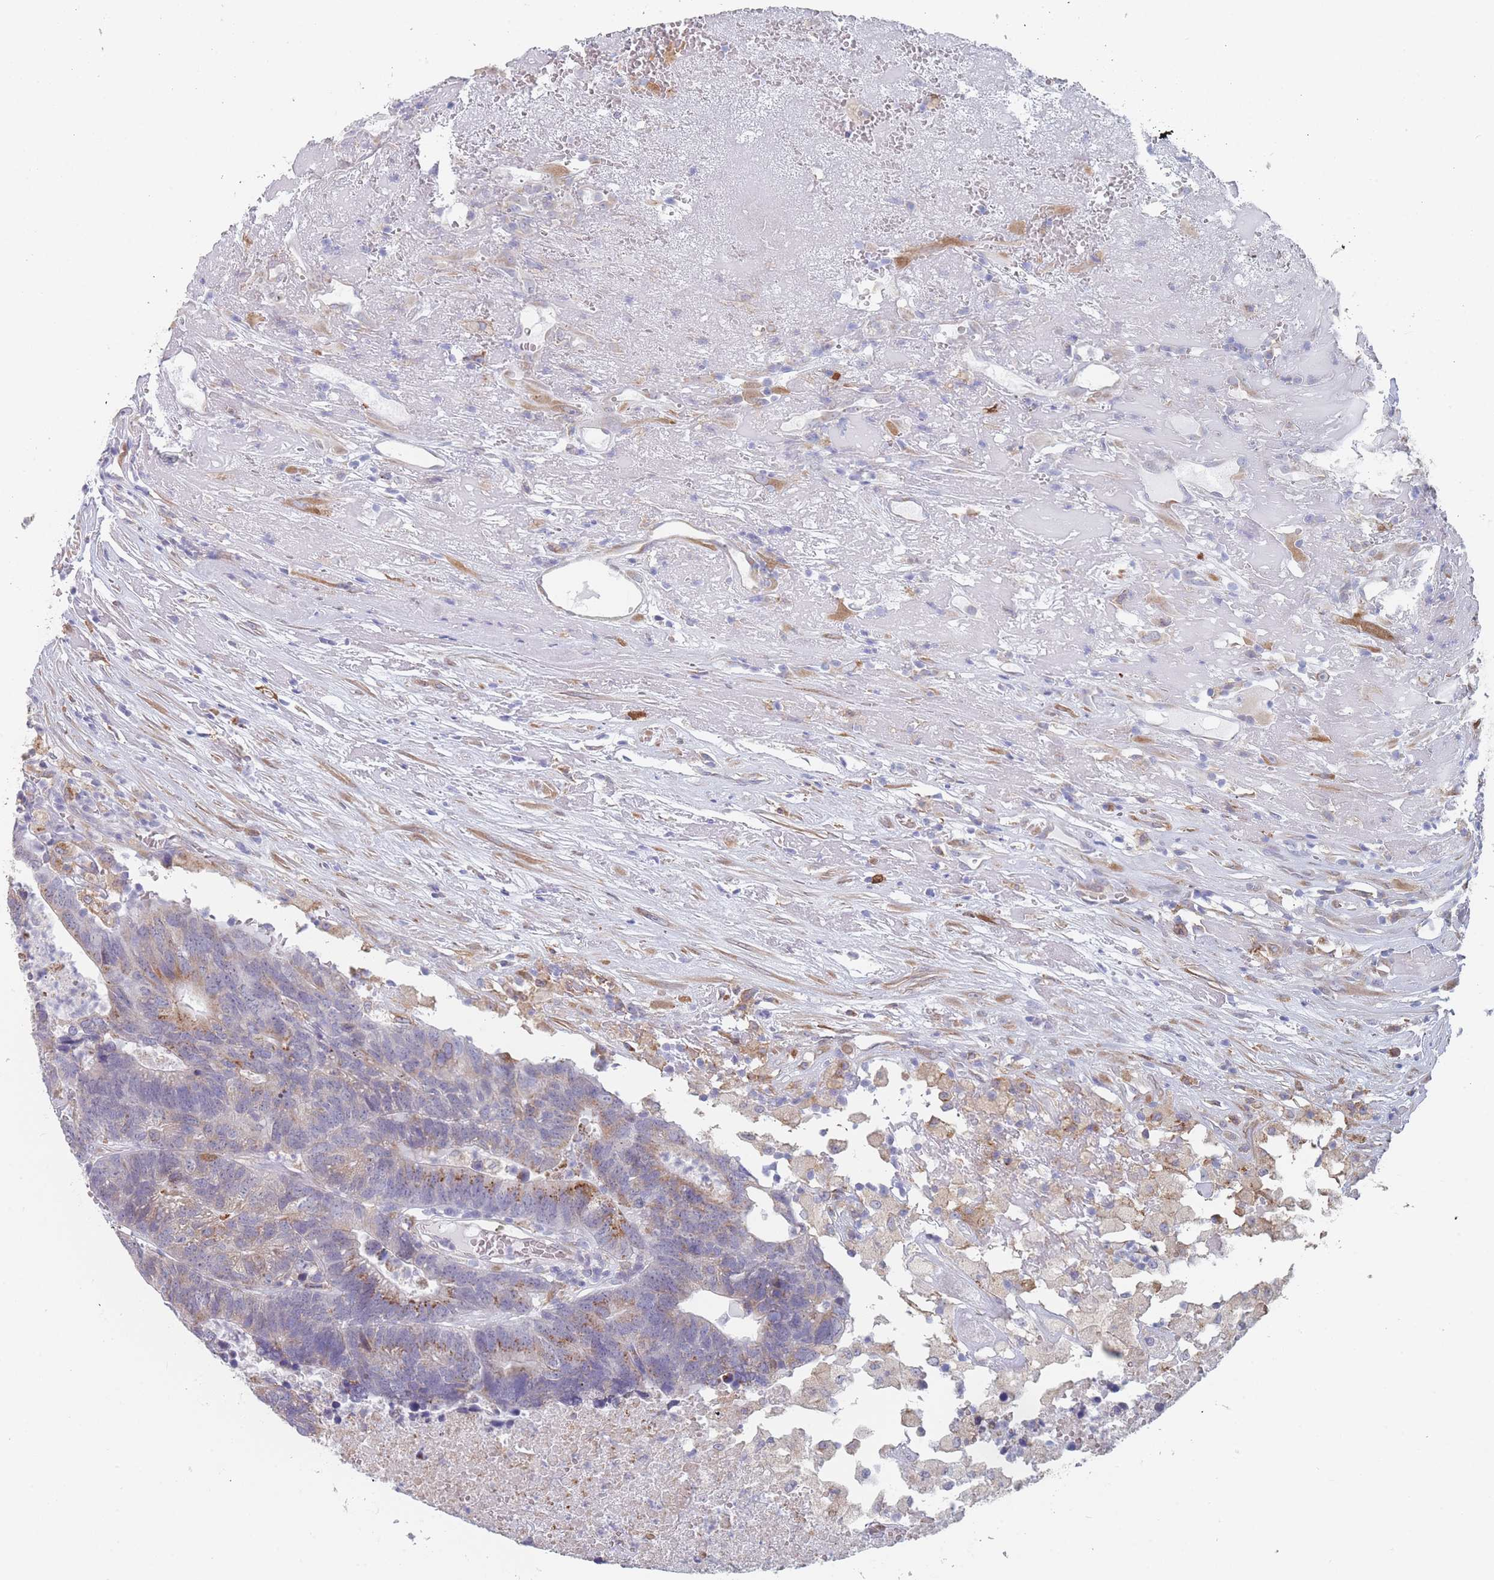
{"staining": {"intensity": "moderate", "quantity": "25%-75%", "location": "cytoplasmic/membranous"}, "tissue": "colorectal cancer", "cell_type": "Tumor cells", "image_type": "cancer", "snomed": [{"axis": "morphology", "description": "Adenocarcinoma, NOS"}, {"axis": "topography", "description": "Colon"}], "caption": "A high-resolution image shows IHC staining of colorectal cancer, which shows moderate cytoplasmic/membranous positivity in approximately 25%-75% of tumor cells. The protein of interest is stained brown, and the nuclei are stained in blue (DAB IHC with brightfield microscopy, high magnification).", "gene": "TMED10", "patient": {"sex": "female", "age": 48}}